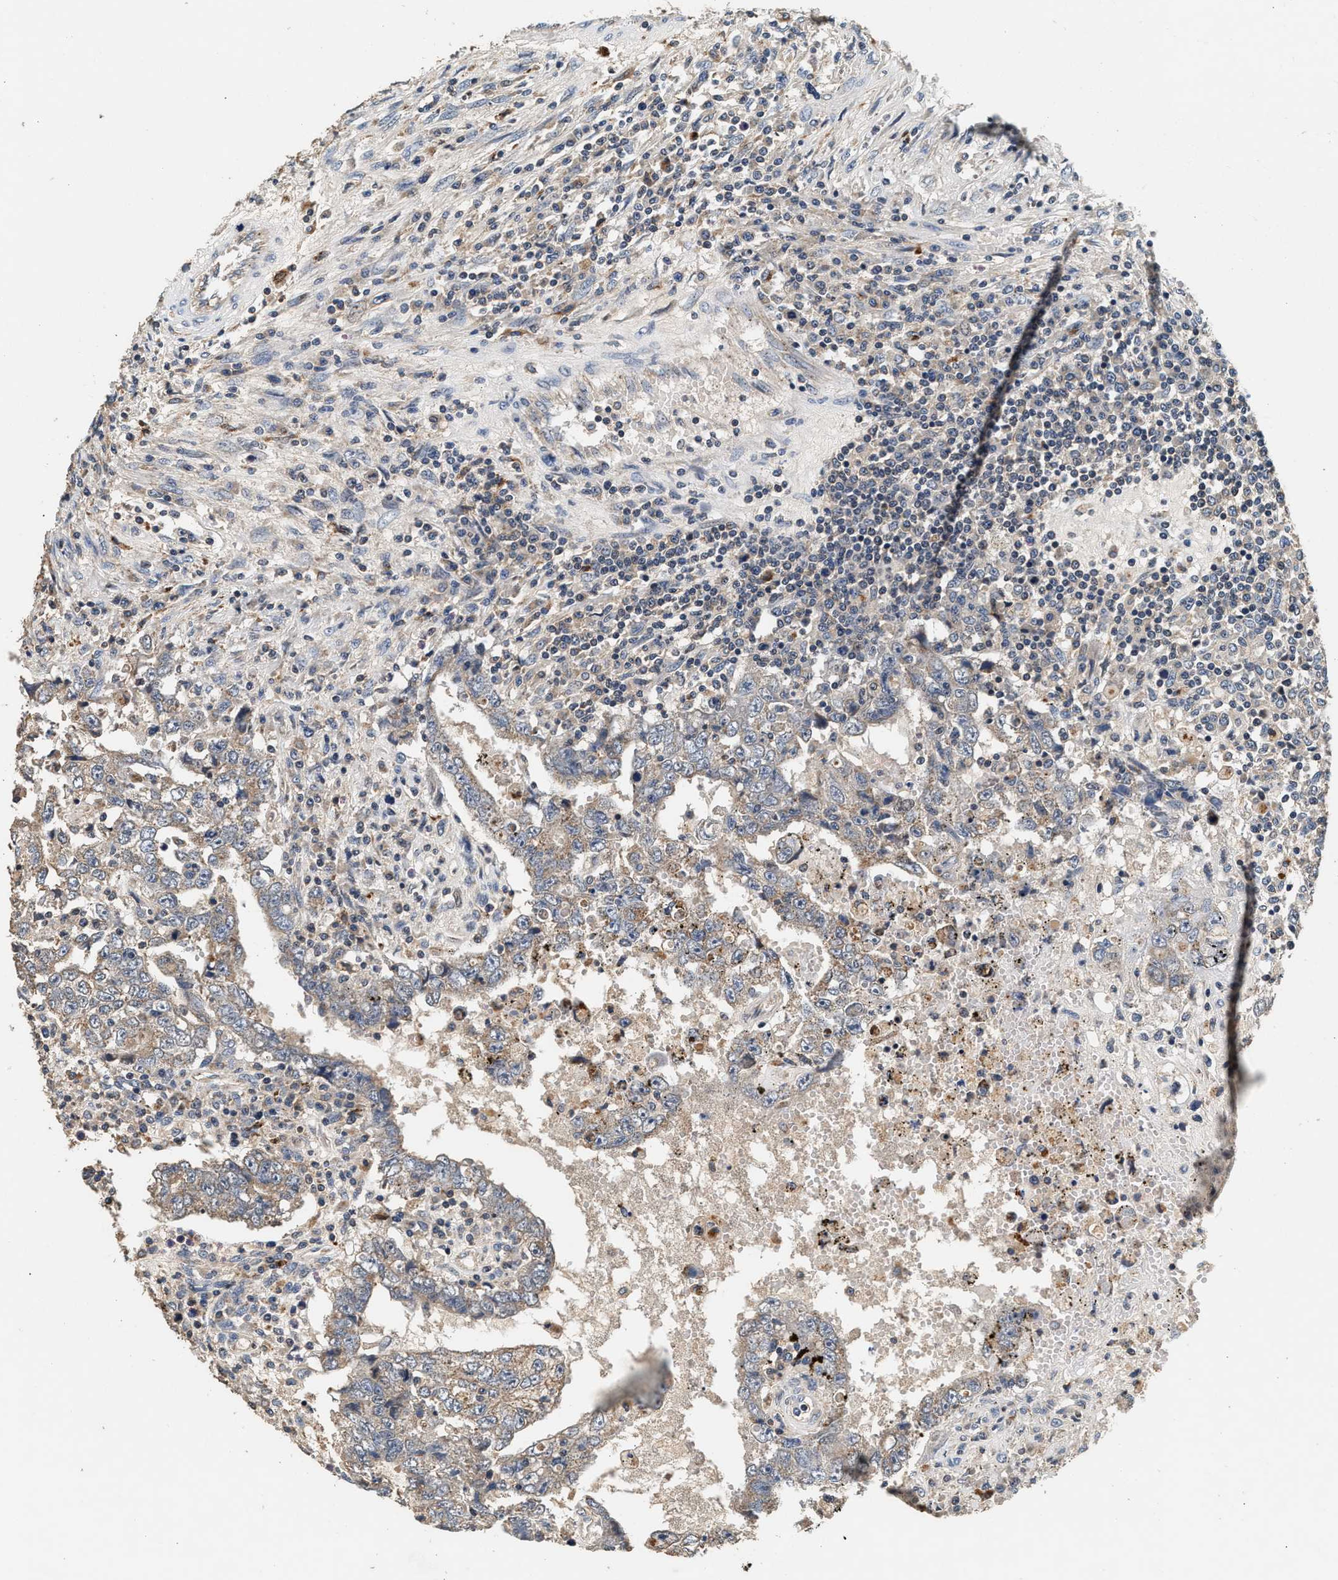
{"staining": {"intensity": "weak", "quantity": "25%-75%", "location": "cytoplasmic/membranous"}, "tissue": "testis cancer", "cell_type": "Tumor cells", "image_type": "cancer", "snomed": [{"axis": "morphology", "description": "Carcinoma, Embryonal, NOS"}, {"axis": "topography", "description": "Testis"}], "caption": "Human testis embryonal carcinoma stained with a brown dye exhibits weak cytoplasmic/membranous positive staining in approximately 25%-75% of tumor cells.", "gene": "PTGR3", "patient": {"sex": "male", "age": 26}}